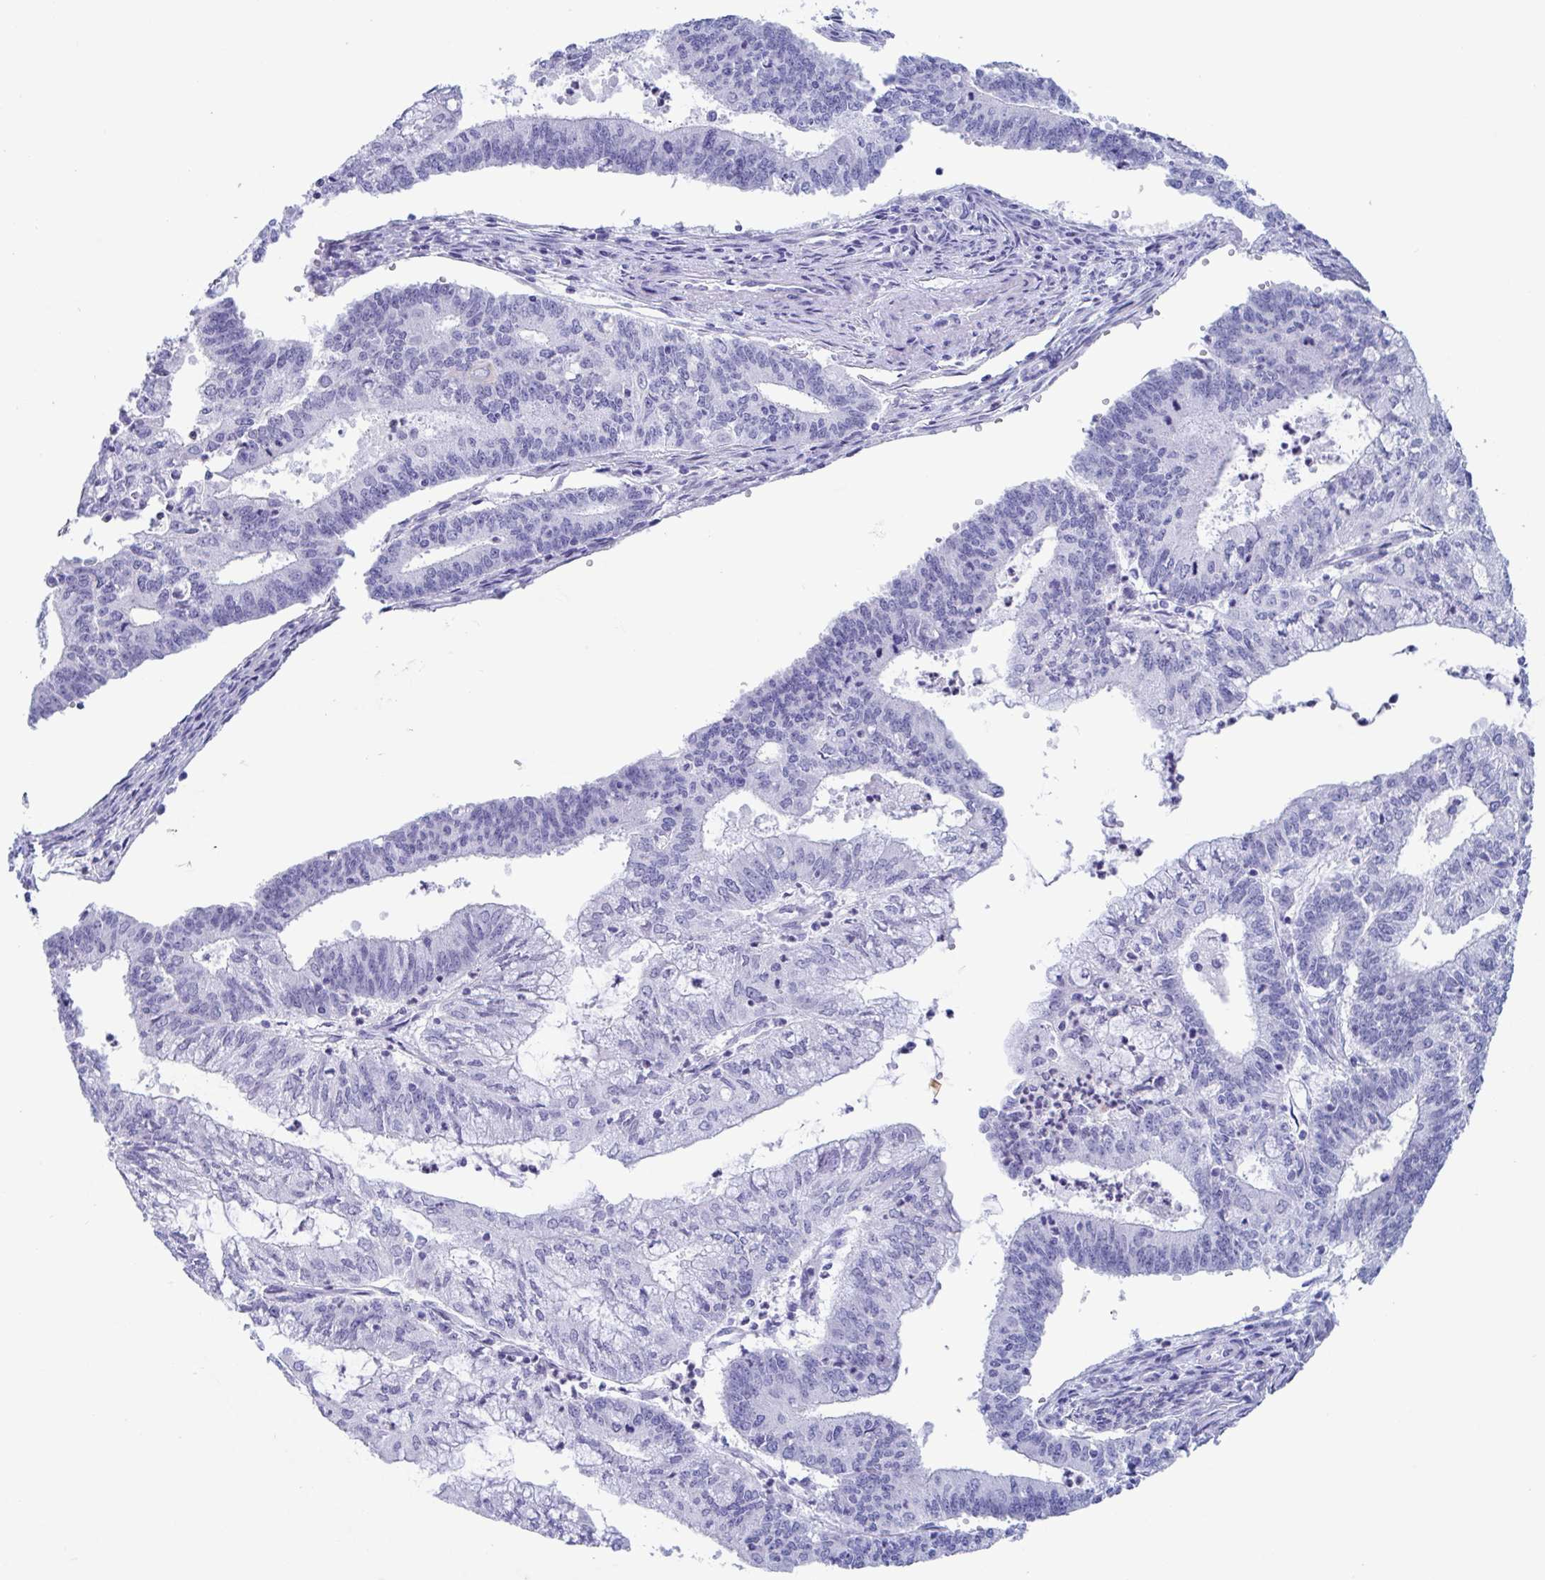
{"staining": {"intensity": "negative", "quantity": "none", "location": "none"}, "tissue": "endometrial cancer", "cell_type": "Tumor cells", "image_type": "cancer", "snomed": [{"axis": "morphology", "description": "Adenocarcinoma, NOS"}, {"axis": "topography", "description": "Endometrium"}], "caption": "Endometrial cancer (adenocarcinoma) was stained to show a protein in brown. There is no significant staining in tumor cells. The staining was performed using DAB to visualize the protein expression in brown, while the nuclei were stained in blue with hematoxylin (Magnification: 20x).", "gene": "CDX4", "patient": {"sex": "female", "age": 61}}